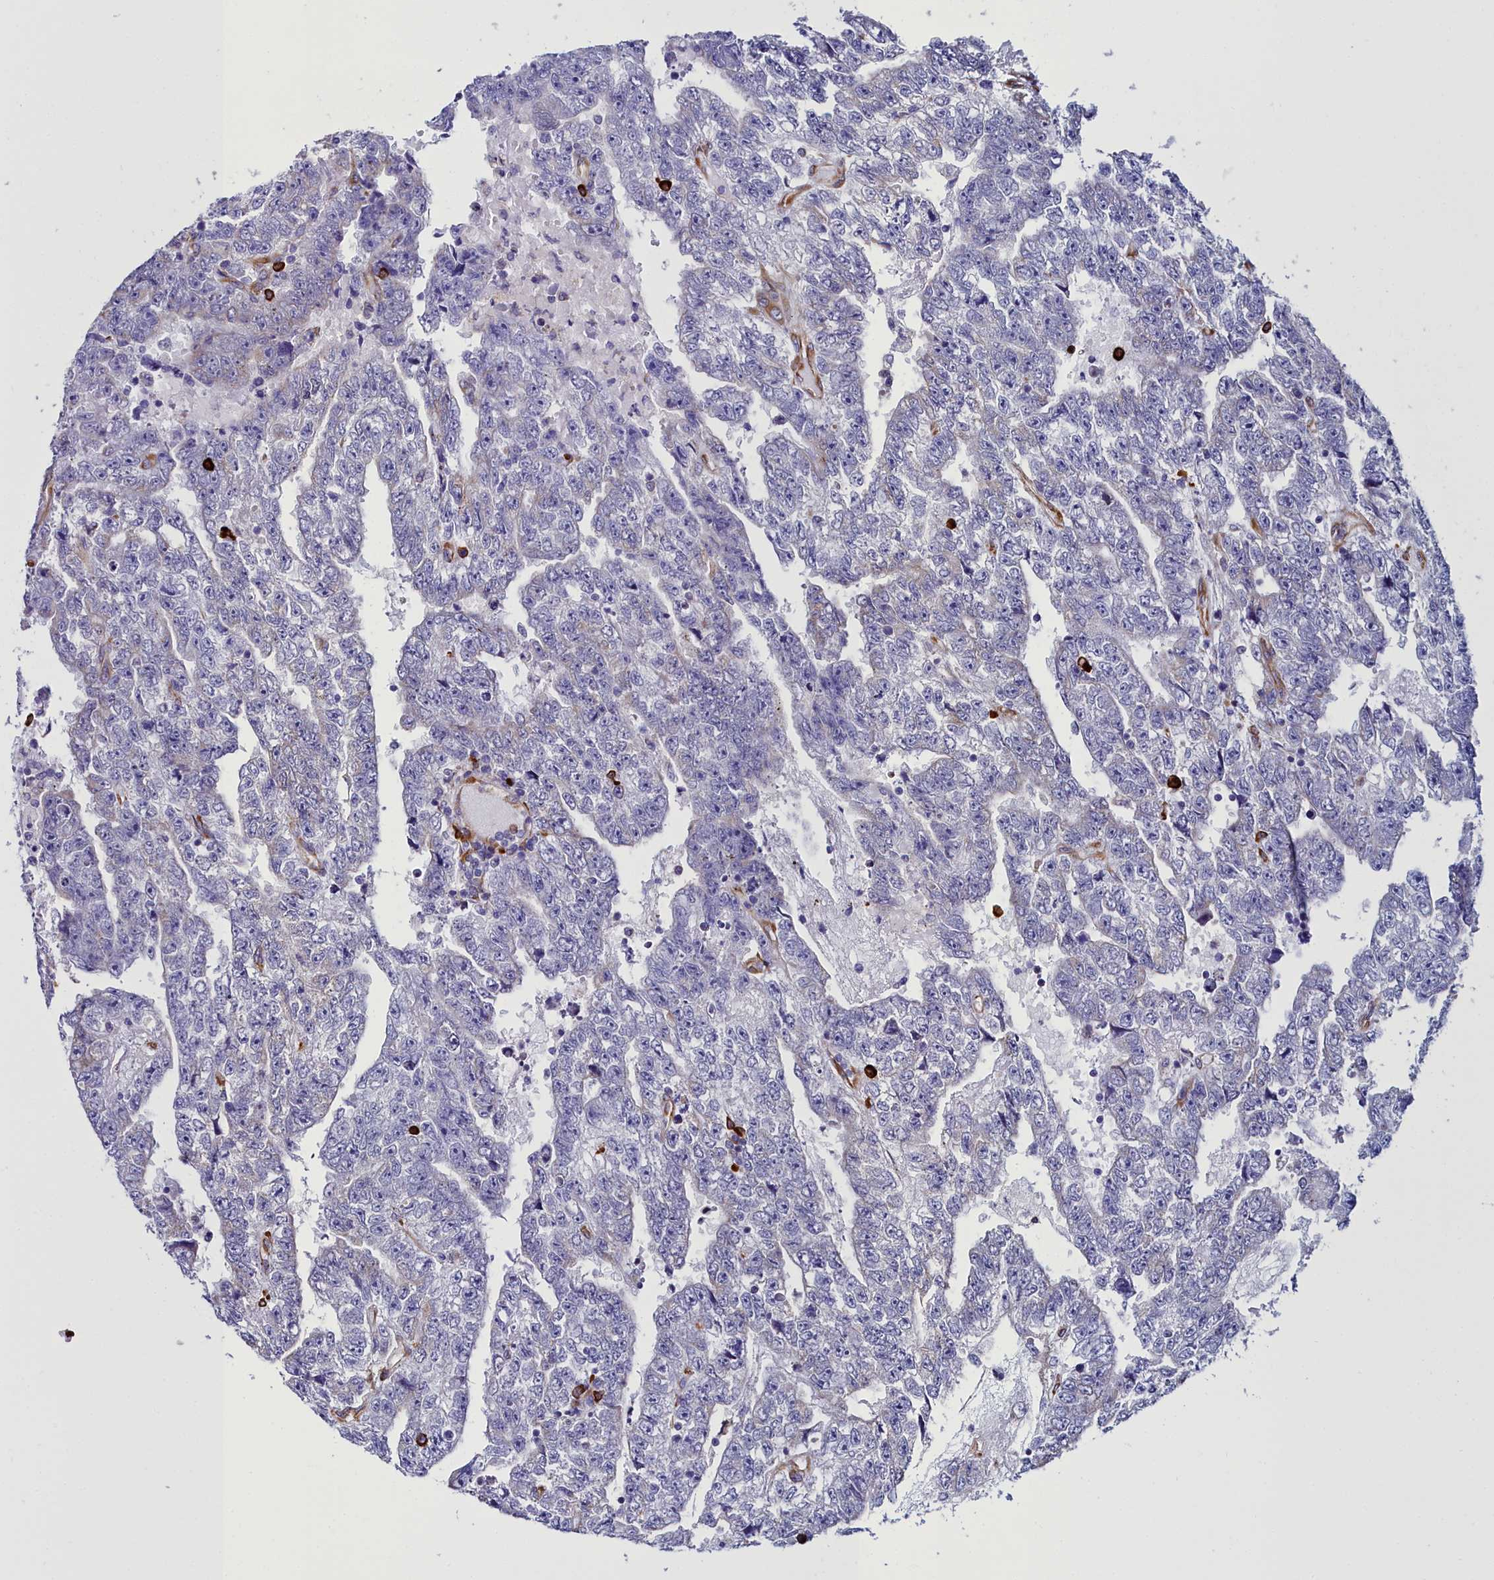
{"staining": {"intensity": "negative", "quantity": "none", "location": "none"}, "tissue": "testis cancer", "cell_type": "Tumor cells", "image_type": "cancer", "snomed": [{"axis": "morphology", "description": "Carcinoma, Embryonal, NOS"}, {"axis": "topography", "description": "Testis"}], "caption": "Immunohistochemical staining of human embryonal carcinoma (testis) demonstrates no significant staining in tumor cells.", "gene": "TXNDC5", "patient": {"sex": "male", "age": 25}}